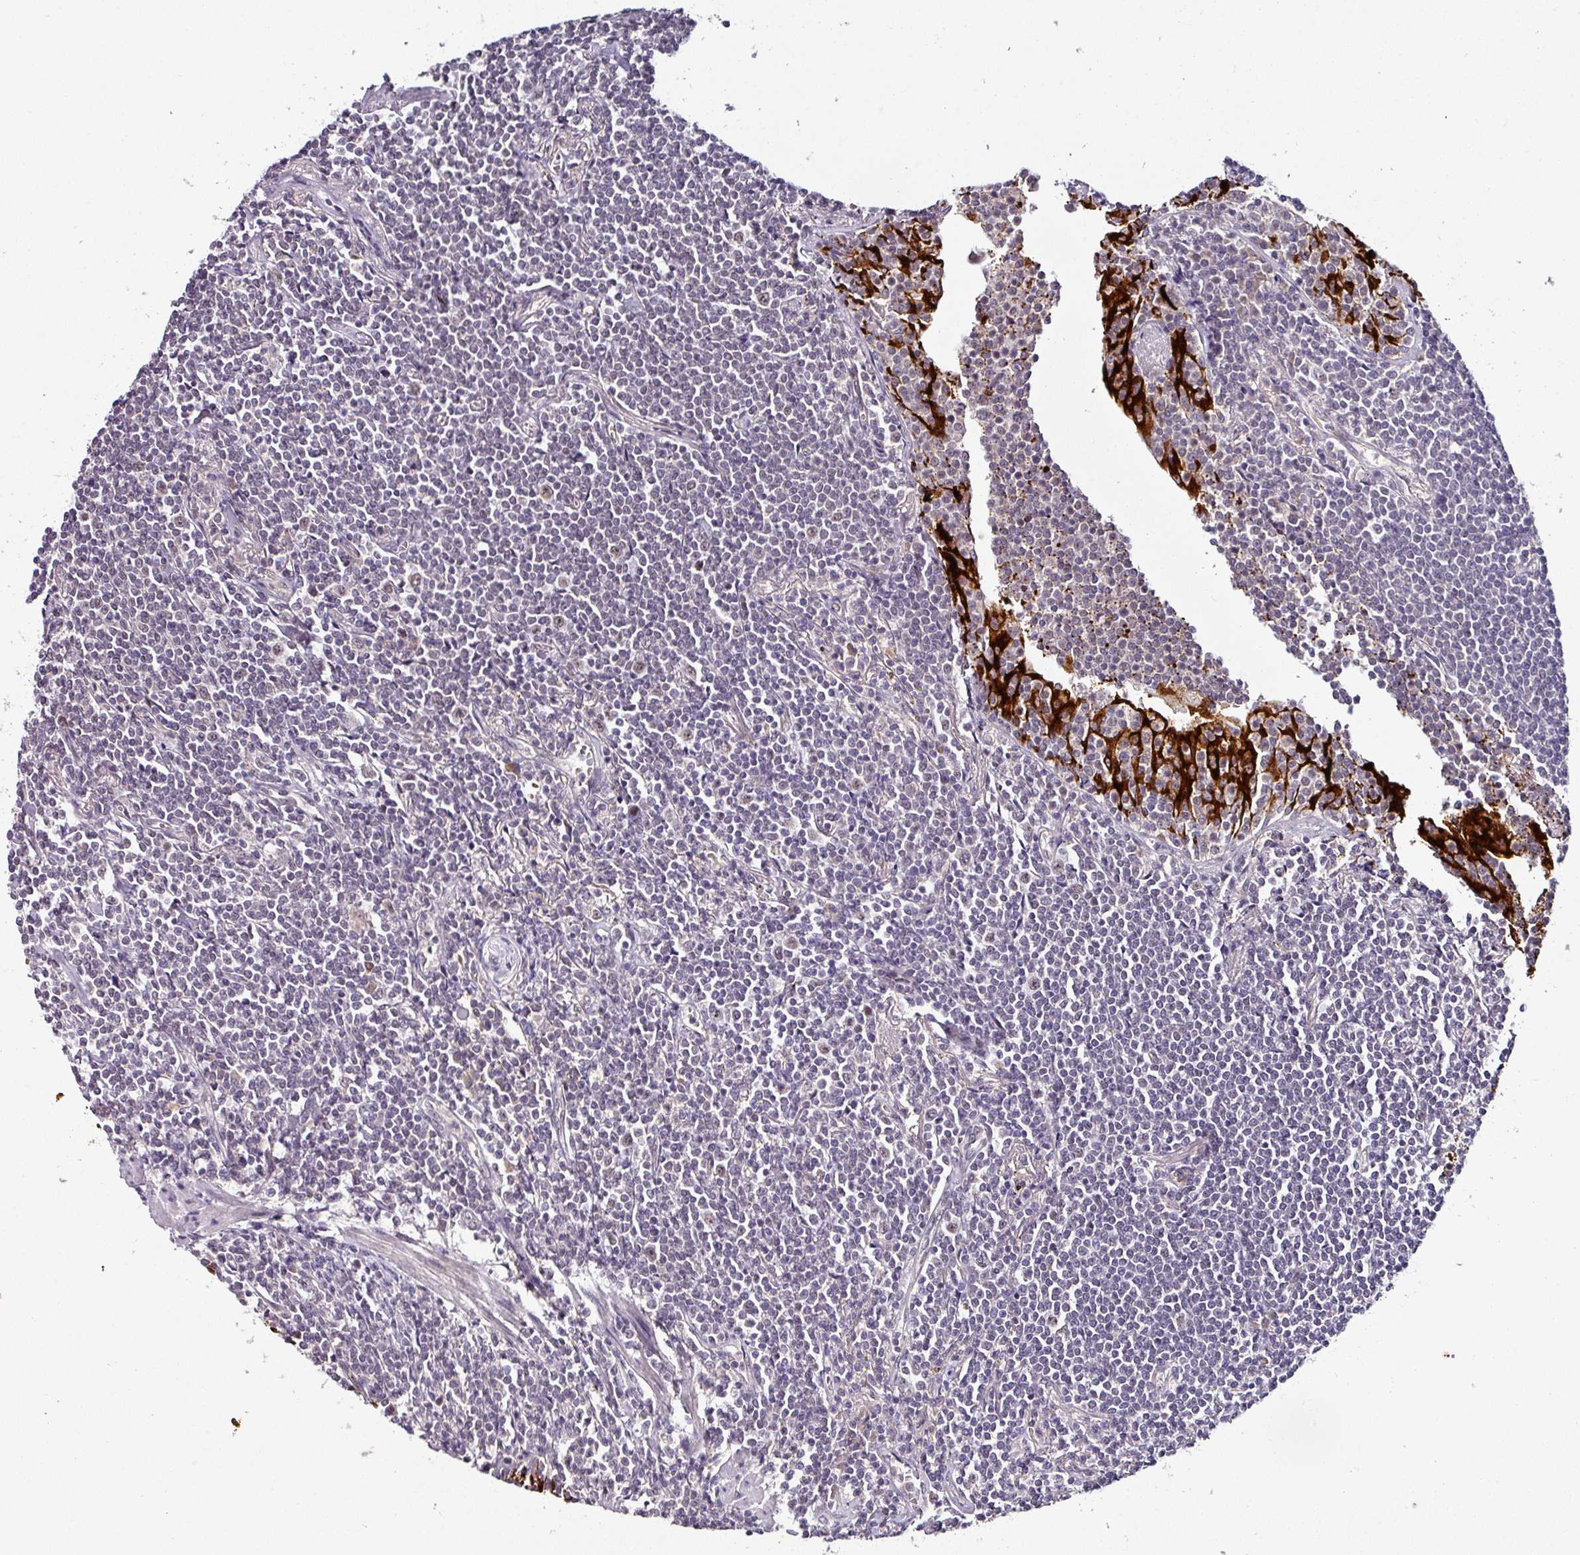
{"staining": {"intensity": "negative", "quantity": "none", "location": "none"}, "tissue": "lymphoma", "cell_type": "Tumor cells", "image_type": "cancer", "snomed": [{"axis": "morphology", "description": "Malignant lymphoma, non-Hodgkin's type, Low grade"}, {"axis": "topography", "description": "Lung"}], "caption": "Immunohistochemistry photomicrograph of neoplastic tissue: human malignant lymphoma, non-Hodgkin's type (low-grade) stained with DAB shows no significant protein staining in tumor cells. (Brightfield microscopy of DAB IHC at high magnification).", "gene": "NAPSA", "patient": {"sex": "female", "age": 71}}